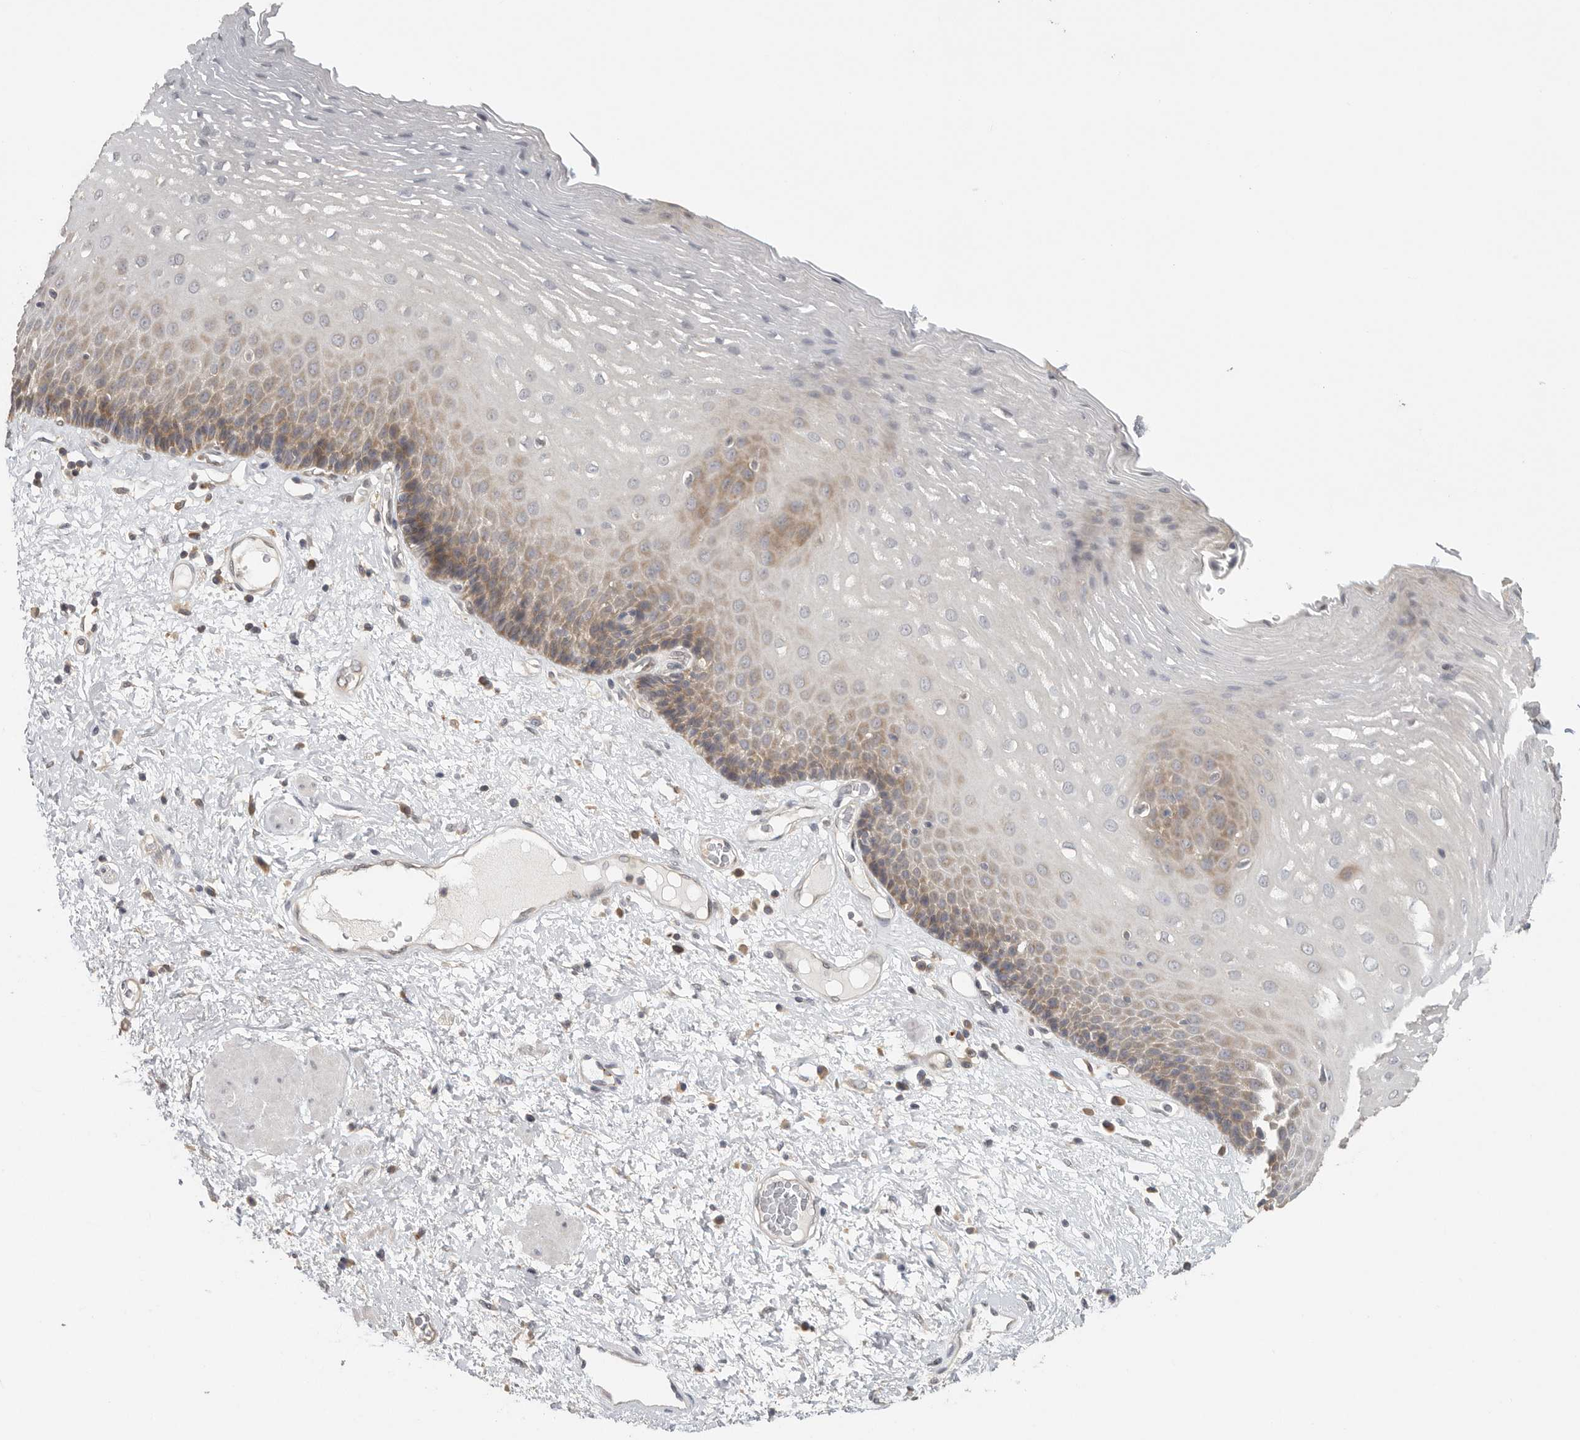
{"staining": {"intensity": "weak", "quantity": "25%-75%", "location": "cytoplasmic/membranous"}, "tissue": "esophagus", "cell_type": "Squamous epithelial cells", "image_type": "normal", "snomed": [{"axis": "morphology", "description": "Normal tissue, NOS"}, {"axis": "morphology", "description": "Adenocarcinoma, NOS"}, {"axis": "topography", "description": "Esophagus"}], "caption": "Unremarkable esophagus exhibits weak cytoplasmic/membranous positivity in approximately 25%-75% of squamous epithelial cells, visualized by immunohistochemistry.", "gene": "CCT8", "patient": {"sex": "male", "age": 62}}